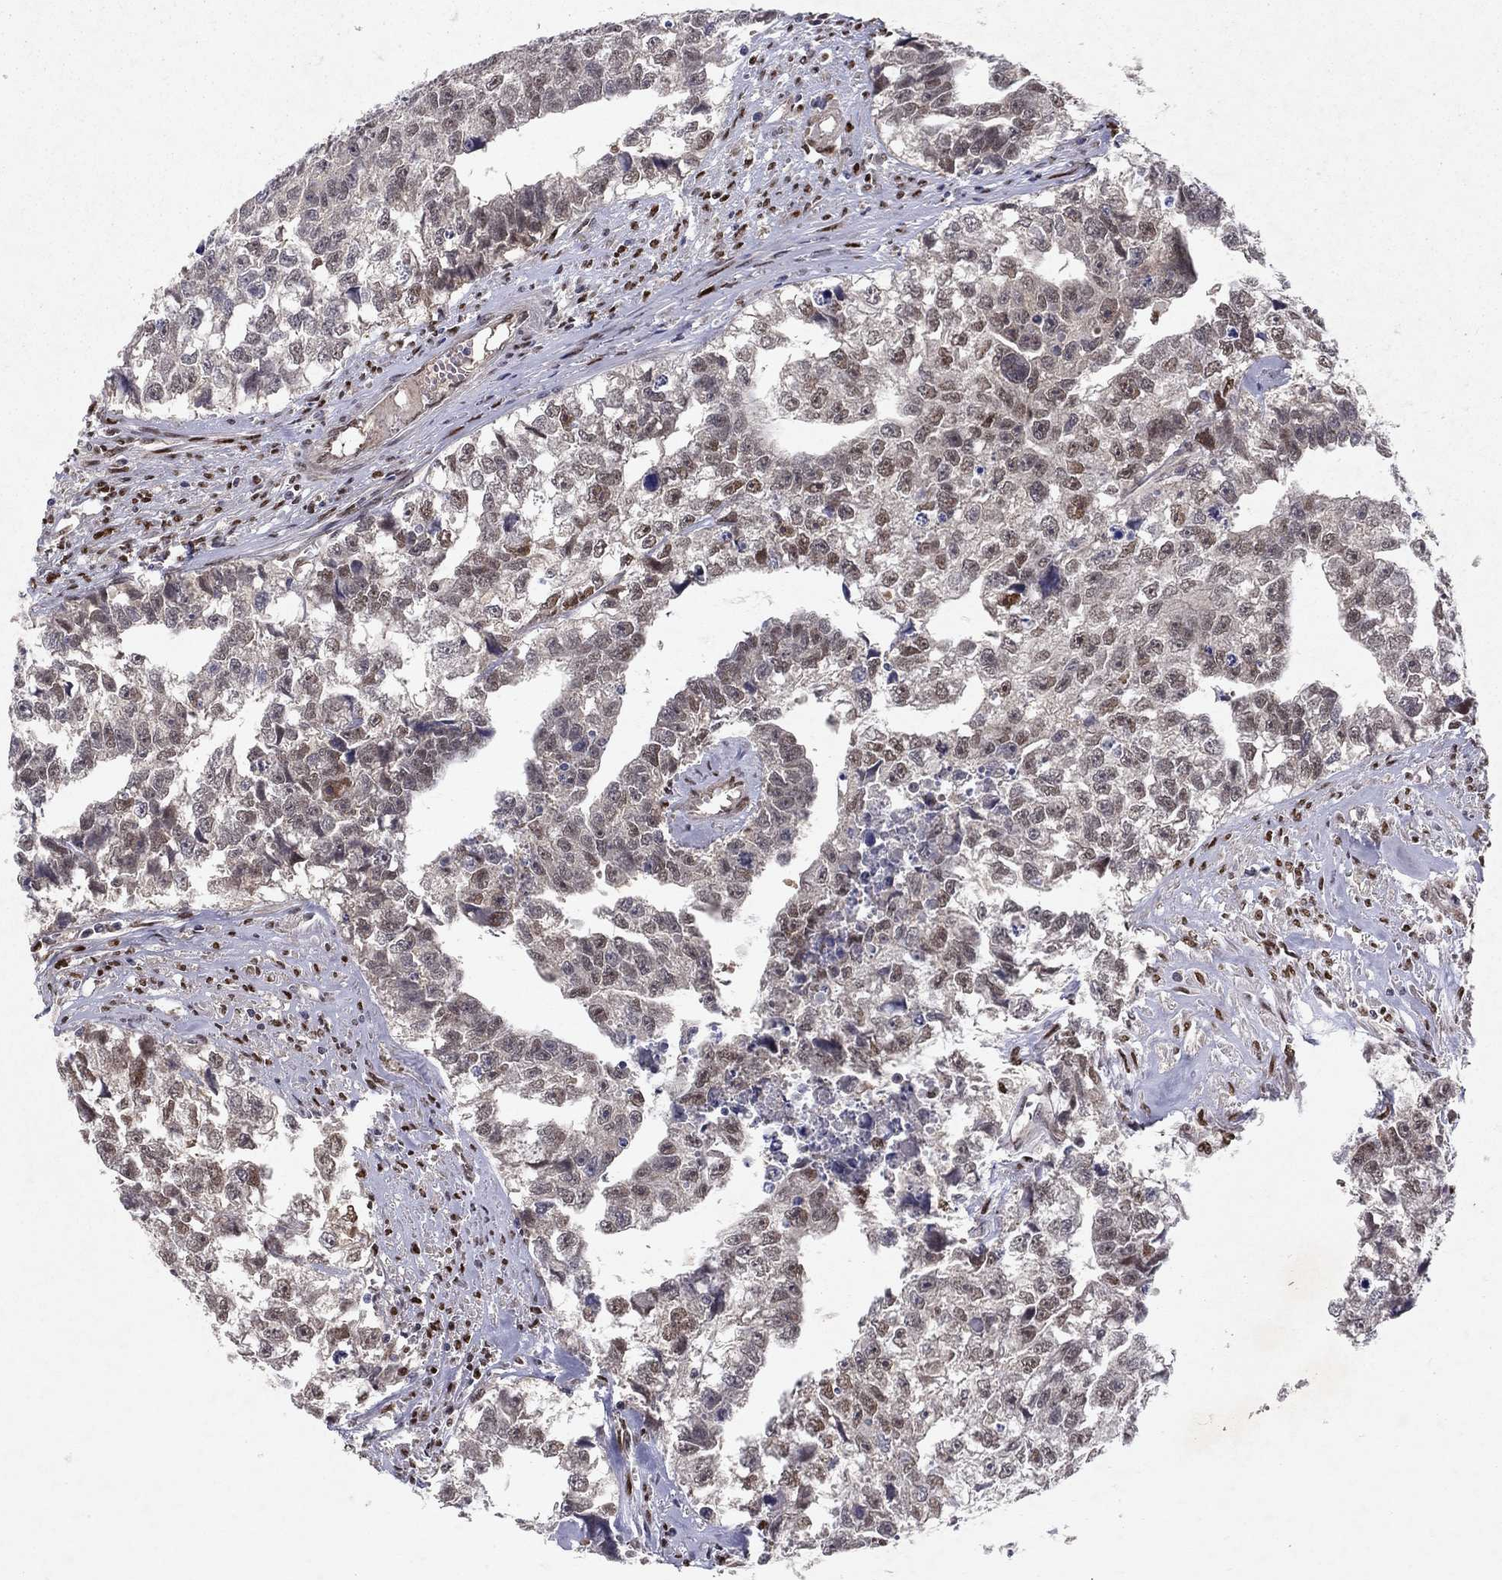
{"staining": {"intensity": "moderate", "quantity": "<25%", "location": "nuclear"}, "tissue": "testis cancer", "cell_type": "Tumor cells", "image_type": "cancer", "snomed": [{"axis": "morphology", "description": "Carcinoma, Embryonal, NOS"}, {"axis": "morphology", "description": "Teratoma, malignant, NOS"}, {"axis": "topography", "description": "Testis"}], "caption": "The micrograph exhibits a brown stain indicating the presence of a protein in the nuclear of tumor cells in embryonal carcinoma (testis). The staining is performed using DAB (3,3'-diaminobenzidine) brown chromogen to label protein expression. The nuclei are counter-stained blue using hematoxylin.", "gene": "CRTC1", "patient": {"sex": "male", "age": 44}}